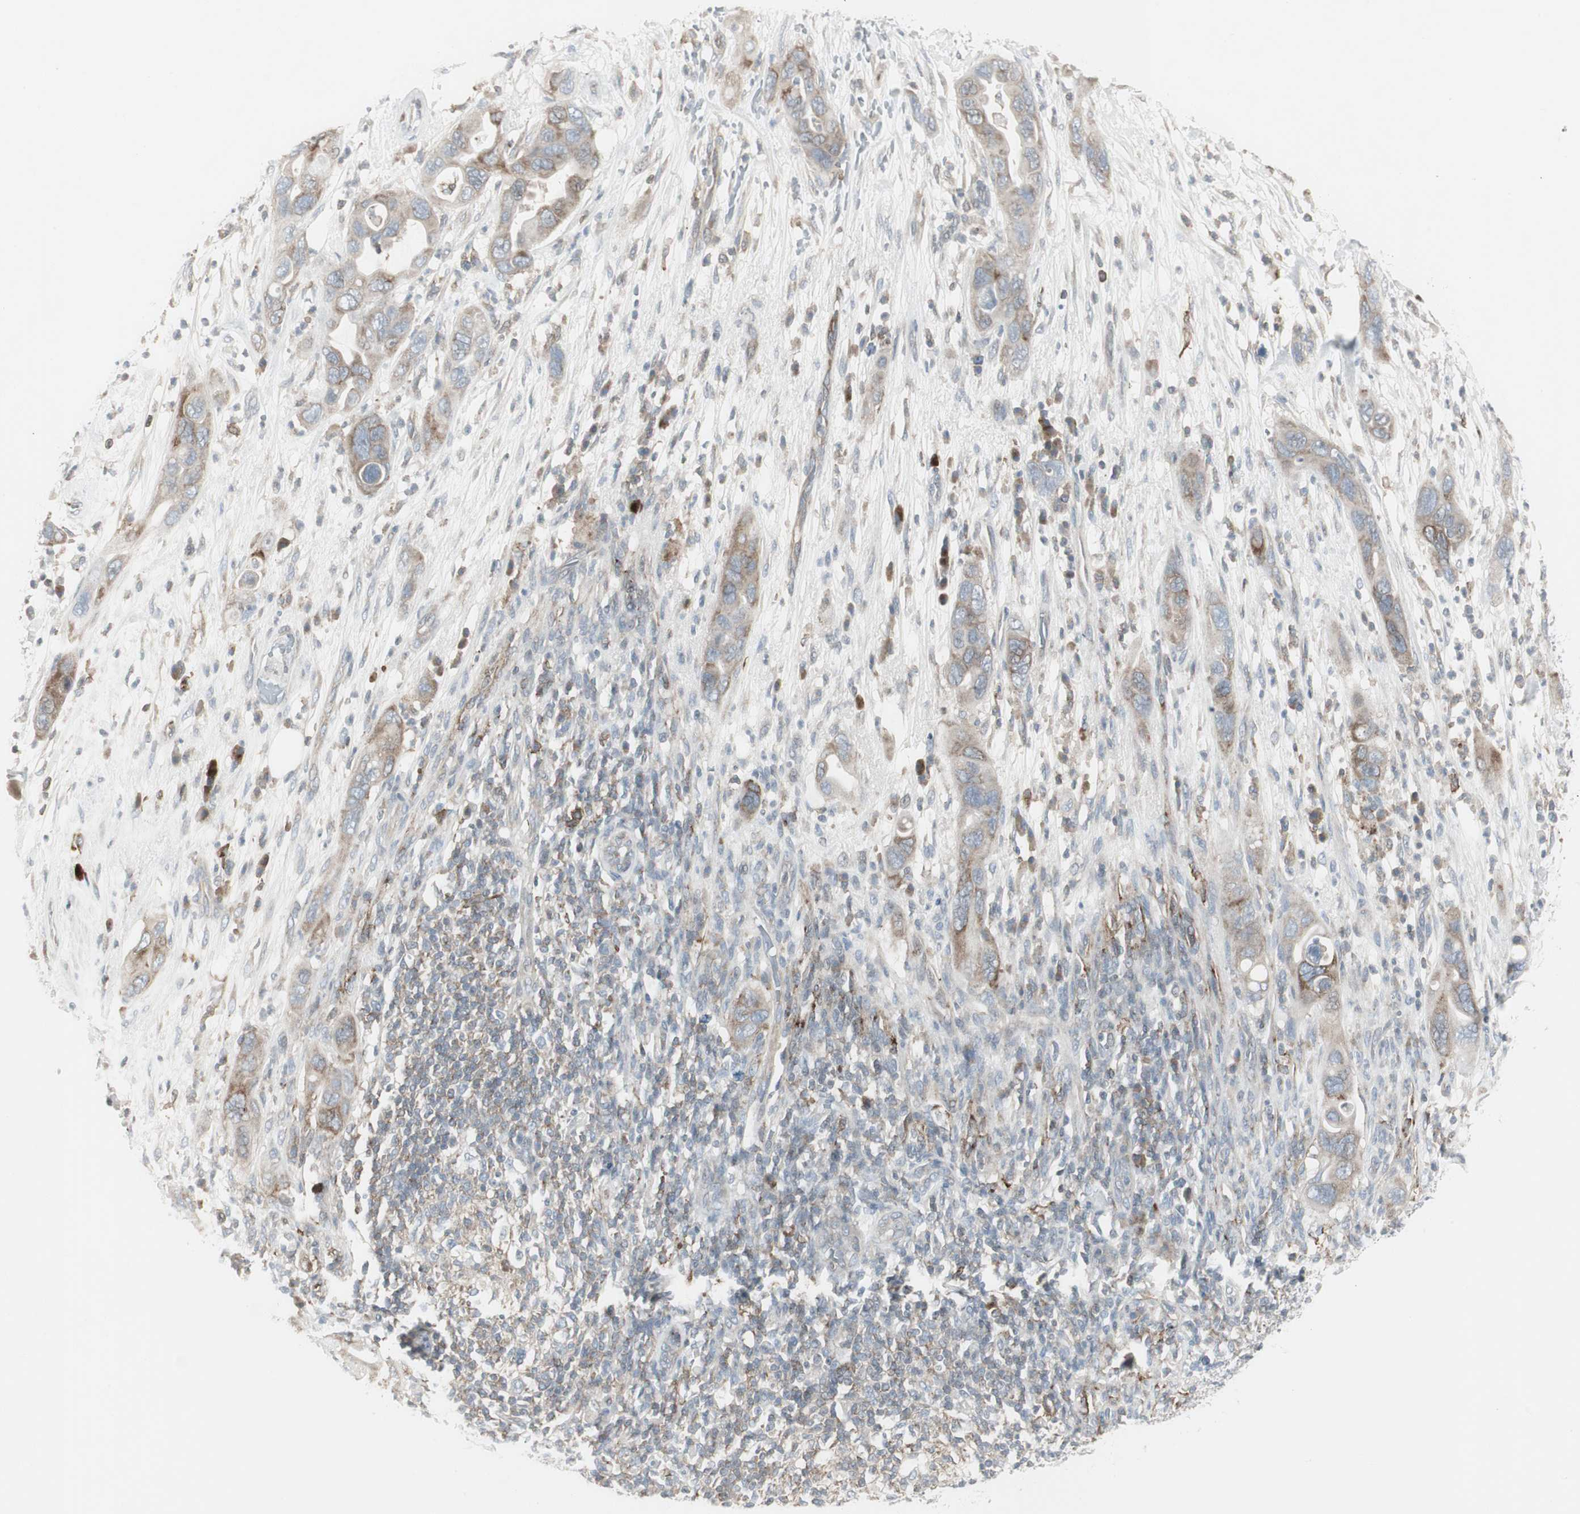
{"staining": {"intensity": "weak", "quantity": ">75%", "location": "cytoplasmic/membranous"}, "tissue": "pancreatic cancer", "cell_type": "Tumor cells", "image_type": "cancer", "snomed": [{"axis": "morphology", "description": "Adenocarcinoma, NOS"}, {"axis": "topography", "description": "Pancreas"}], "caption": "Pancreatic adenocarcinoma stained with a protein marker reveals weak staining in tumor cells.", "gene": "MAP4K4", "patient": {"sex": "female", "age": 71}}